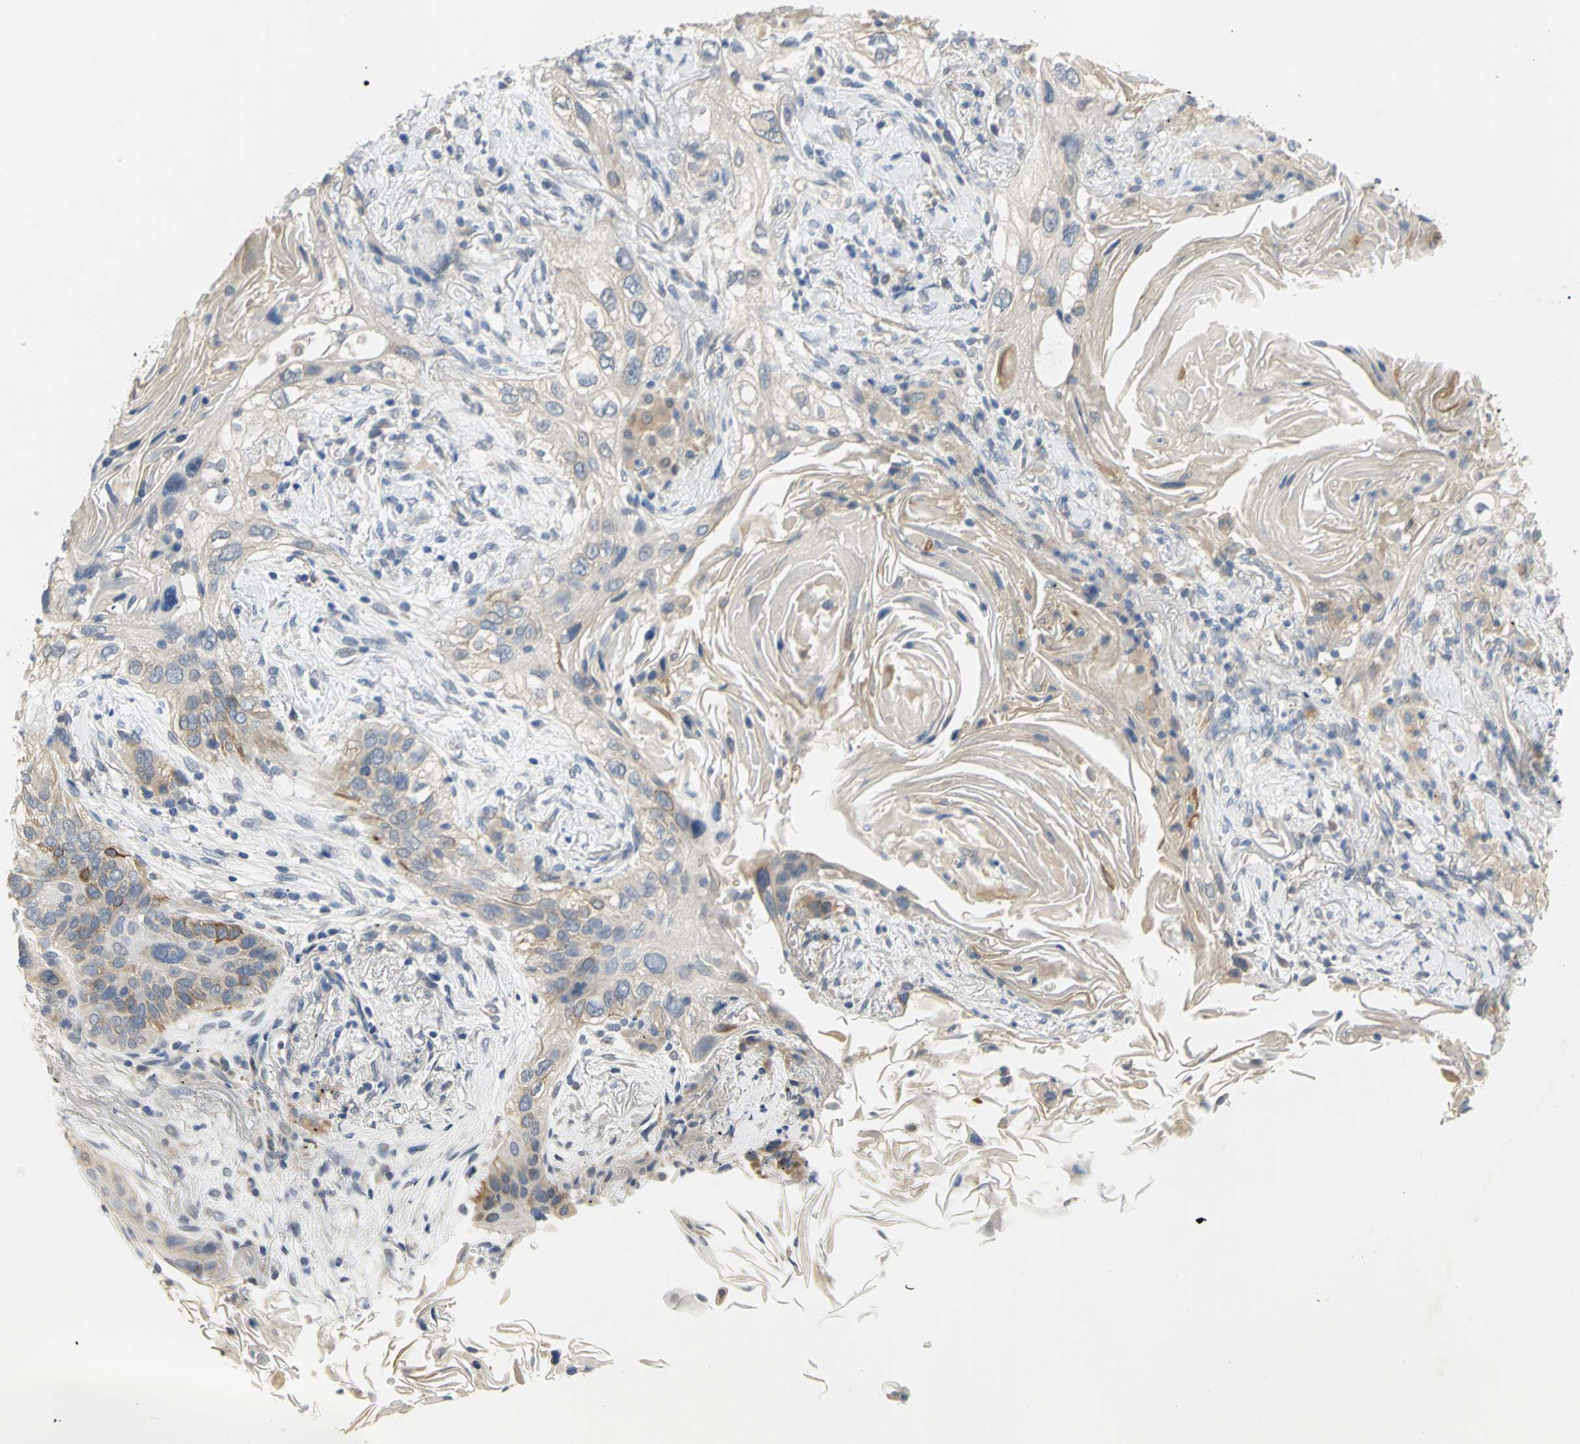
{"staining": {"intensity": "strong", "quantity": "<25%", "location": "cytoplasmic/membranous"}, "tissue": "lung cancer", "cell_type": "Tumor cells", "image_type": "cancer", "snomed": [{"axis": "morphology", "description": "Squamous cell carcinoma, NOS"}, {"axis": "topography", "description": "Lung"}], "caption": "The histopathology image demonstrates immunohistochemical staining of lung cancer (squamous cell carcinoma). There is strong cytoplasmic/membranous expression is identified in approximately <25% of tumor cells. (DAB (3,3'-diaminobenzidine) IHC, brown staining for protein, blue staining for nuclei).", "gene": "HTR1F", "patient": {"sex": "female", "age": 67}}